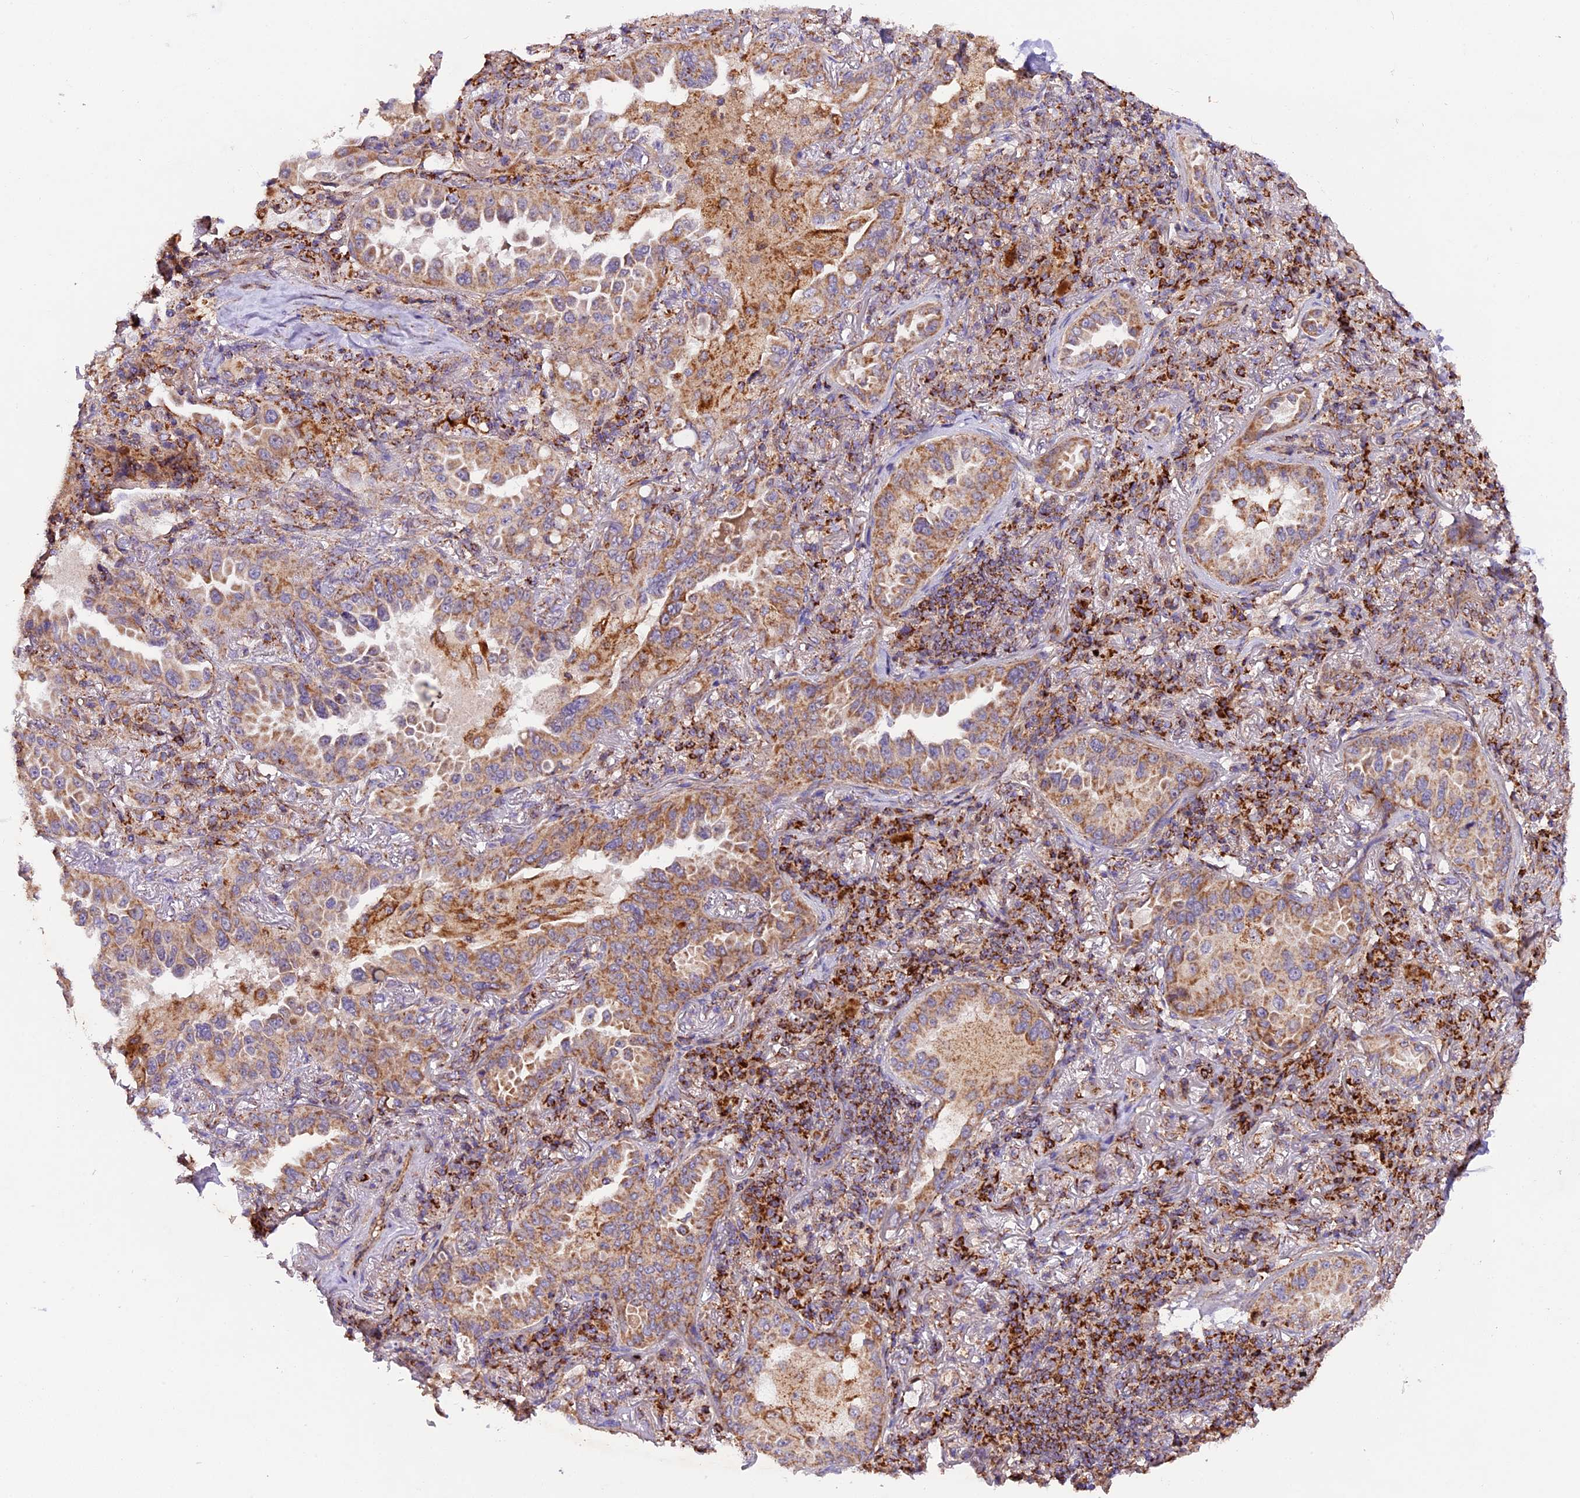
{"staining": {"intensity": "moderate", "quantity": ">75%", "location": "cytoplasmic/membranous"}, "tissue": "lung cancer", "cell_type": "Tumor cells", "image_type": "cancer", "snomed": [{"axis": "morphology", "description": "Adenocarcinoma, NOS"}, {"axis": "topography", "description": "Lung"}], "caption": "Immunohistochemistry of lung cancer demonstrates medium levels of moderate cytoplasmic/membranous positivity in approximately >75% of tumor cells.", "gene": "NDUFA8", "patient": {"sex": "female", "age": 69}}